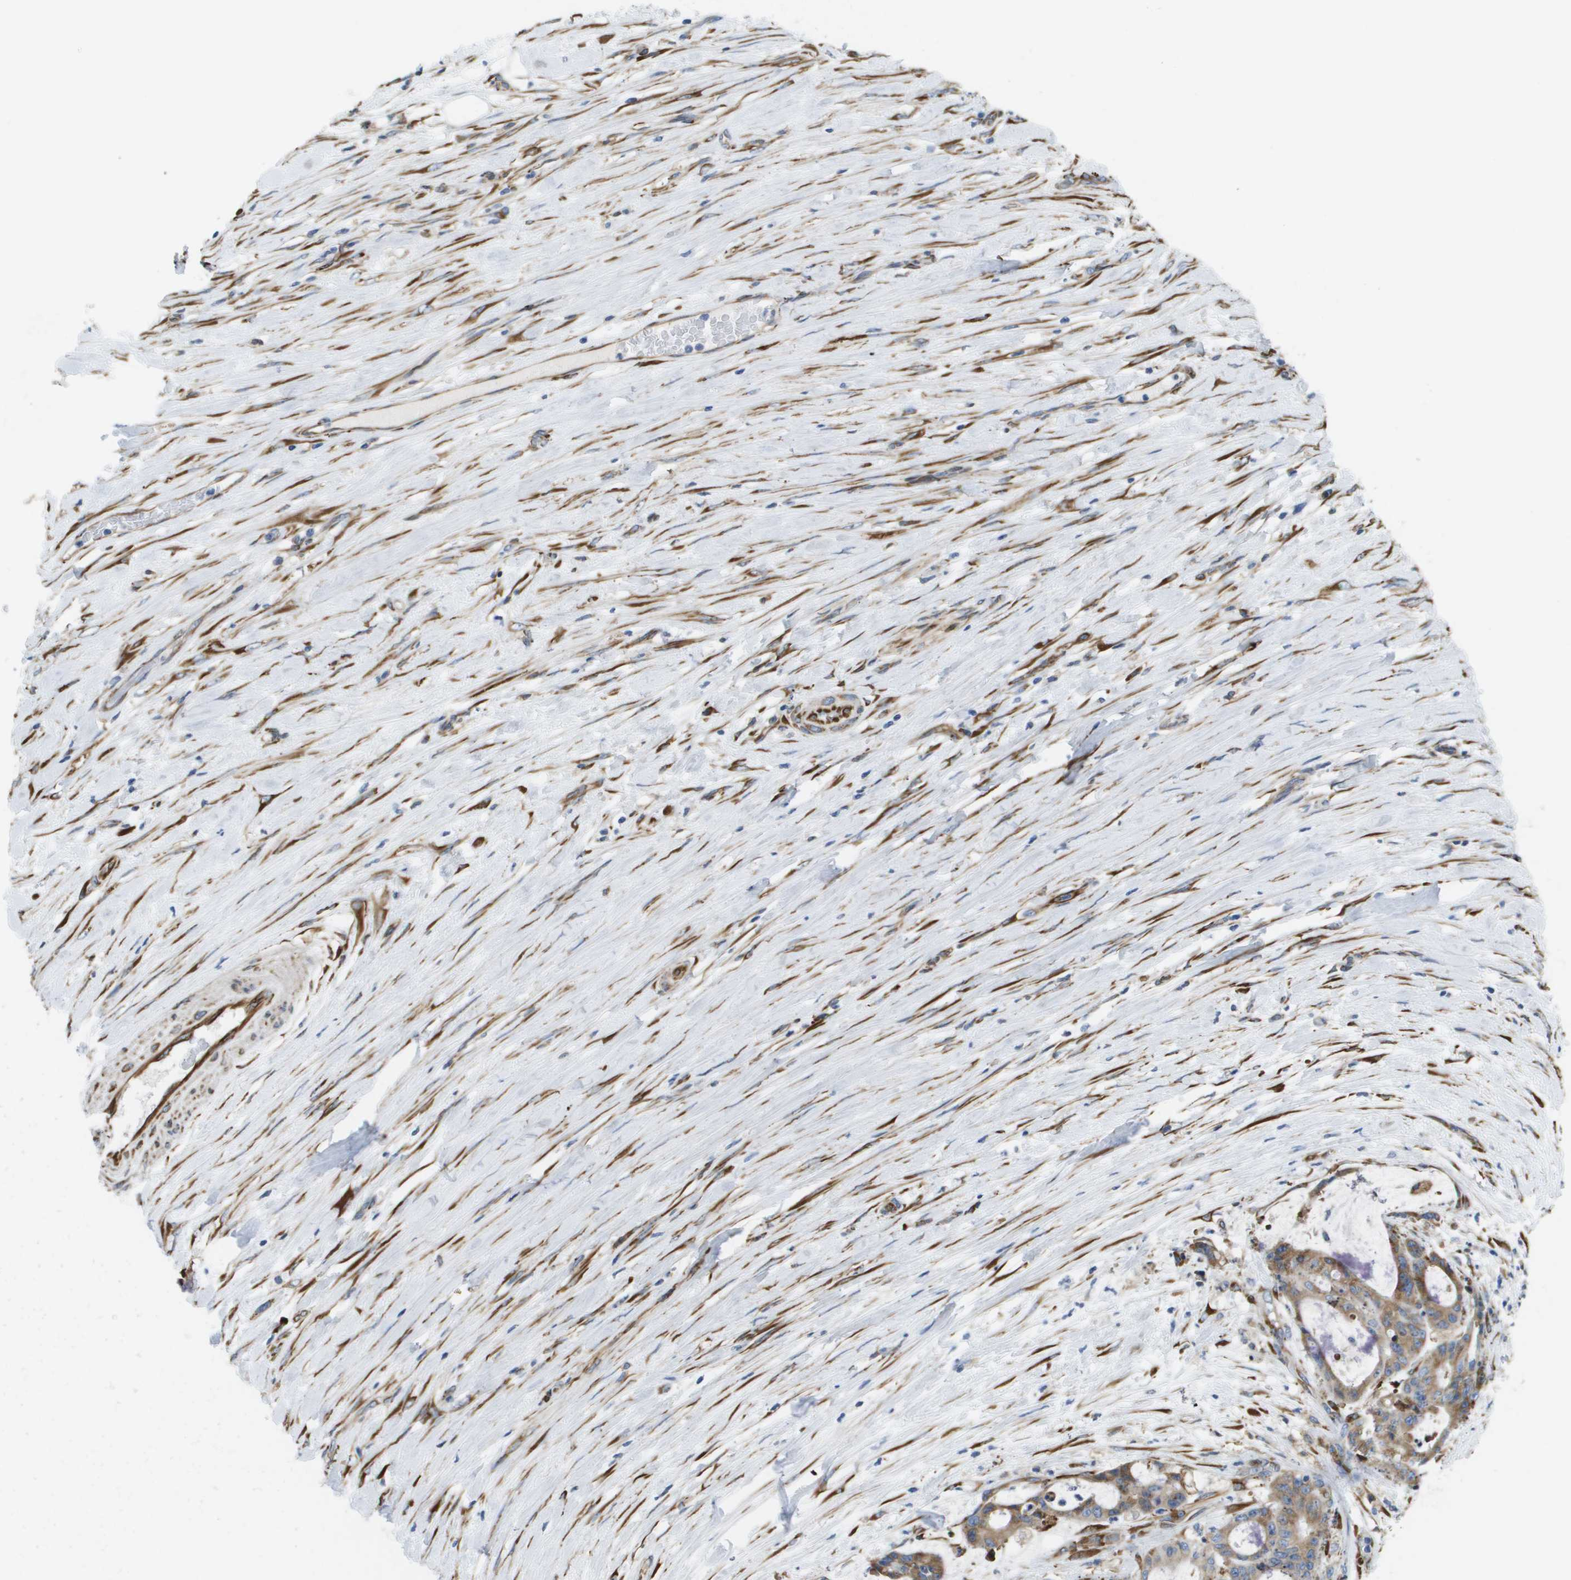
{"staining": {"intensity": "moderate", "quantity": ">75%", "location": "cytoplasmic/membranous"}, "tissue": "liver cancer", "cell_type": "Tumor cells", "image_type": "cancer", "snomed": [{"axis": "morphology", "description": "Cholangiocarcinoma"}, {"axis": "topography", "description": "Liver"}], "caption": "Tumor cells show moderate cytoplasmic/membranous expression in about >75% of cells in cholangiocarcinoma (liver).", "gene": "ST3GAL2", "patient": {"sex": "female", "age": 73}}